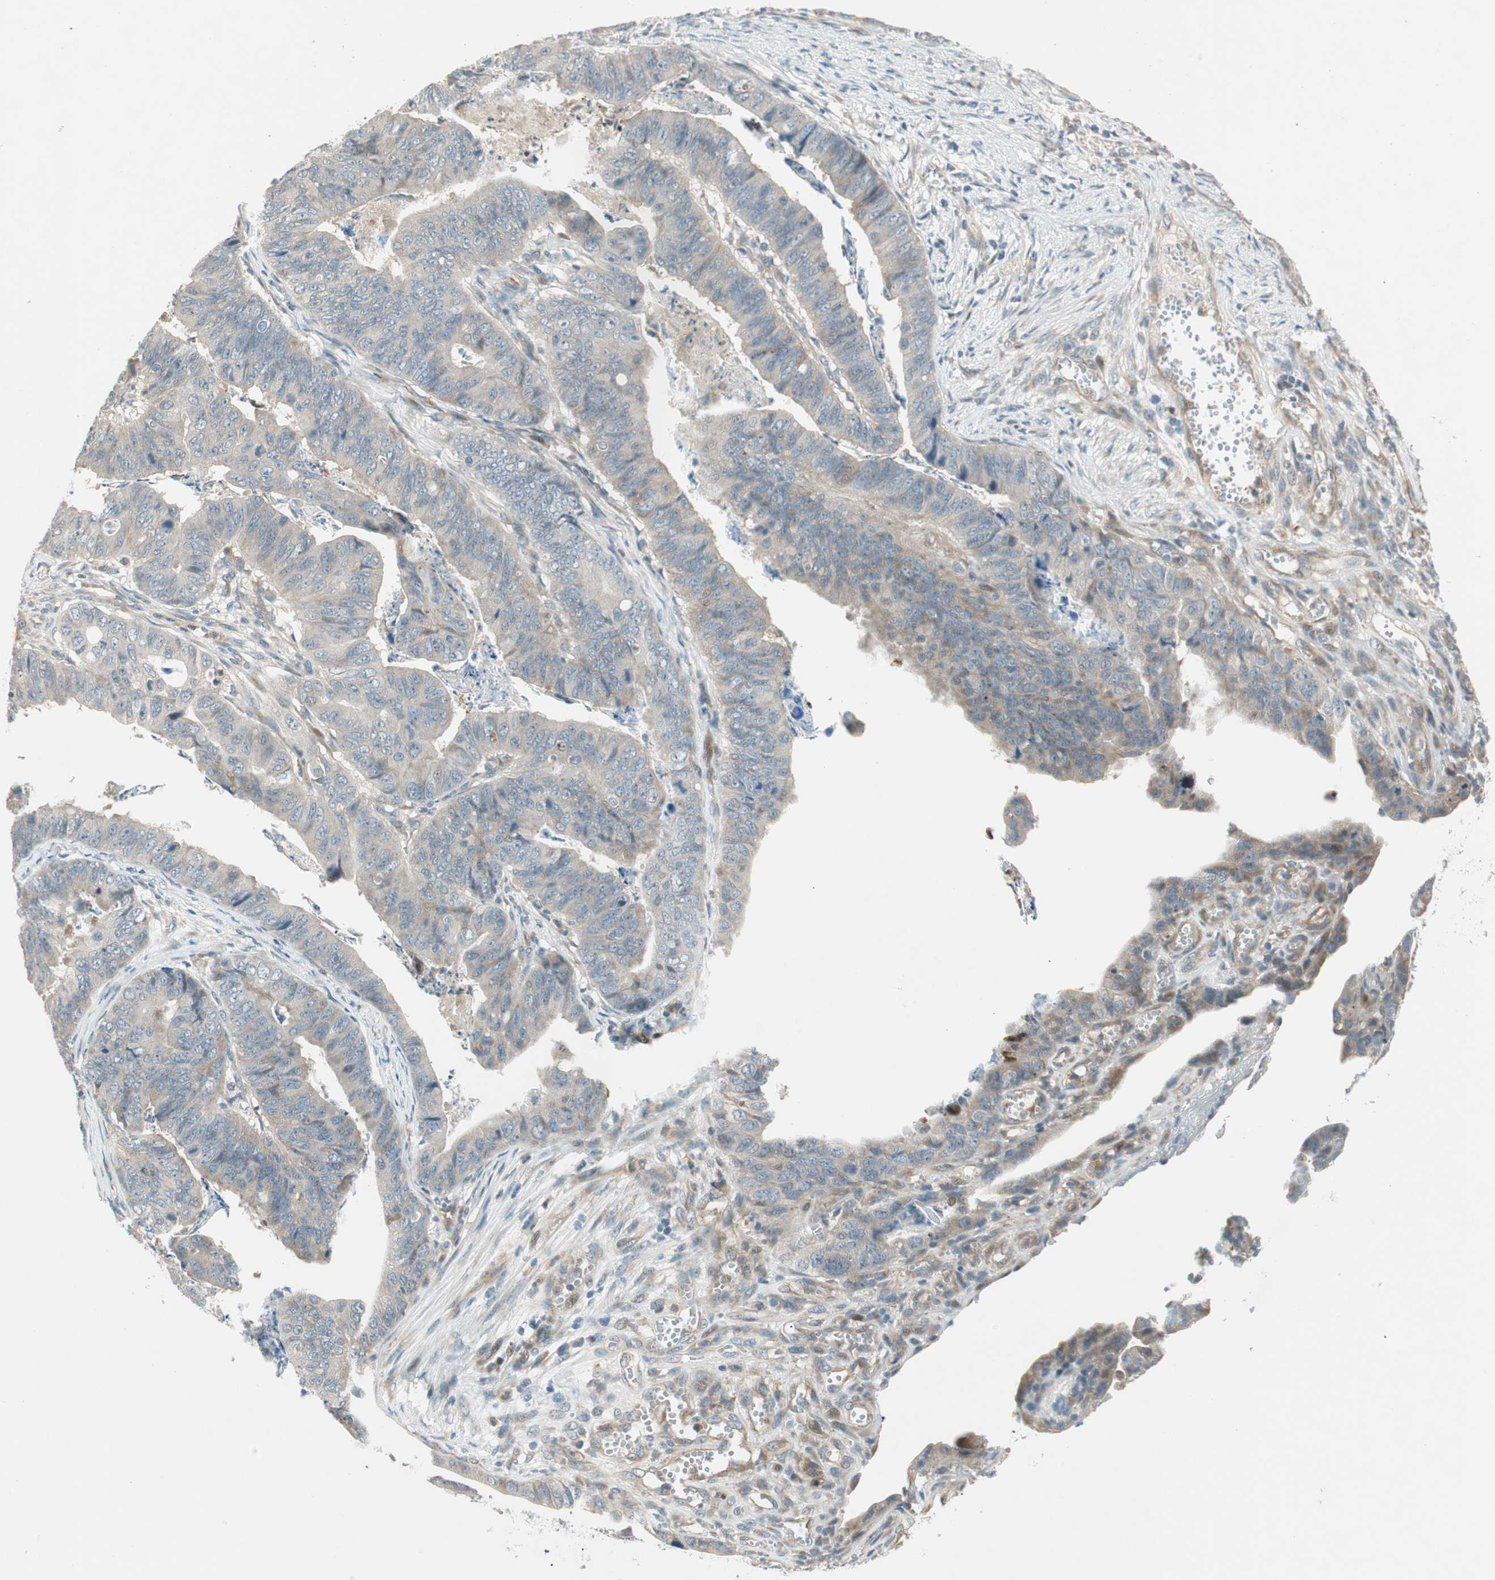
{"staining": {"intensity": "weak", "quantity": "25%-75%", "location": "cytoplasmic/membranous"}, "tissue": "stomach cancer", "cell_type": "Tumor cells", "image_type": "cancer", "snomed": [{"axis": "morphology", "description": "Adenocarcinoma, NOS"}, {"axis": "topography", "description": "Stomach, lower"}], "caption": "Immunohistochemical staining of stomach adenocarcinoma displays weak cytoplasmic/membranous protein positivity in about 25%-75% of tumor cells.", "gene": "CGRRF1", "patient": {"sex": "male", "age": 77}}